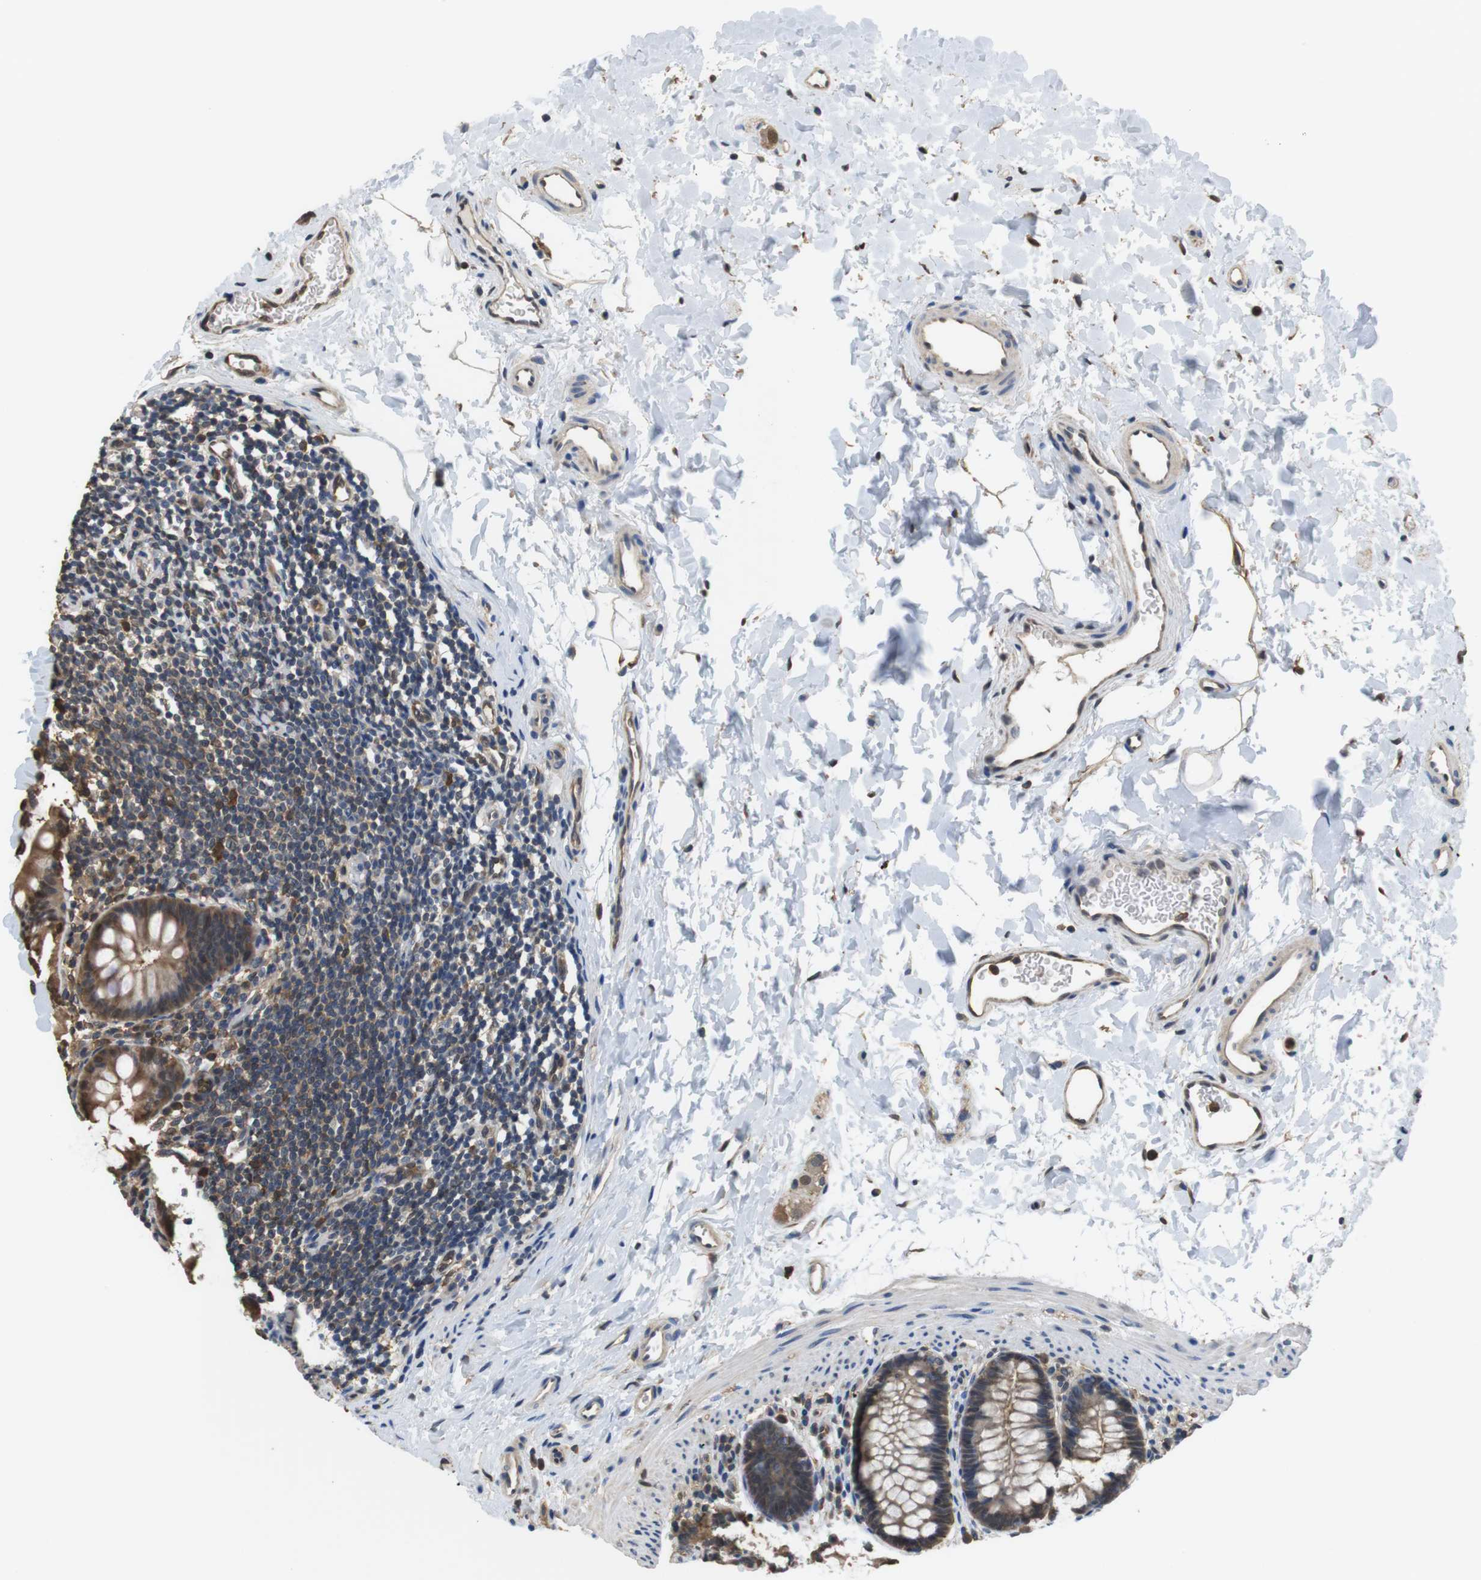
{"staining": {"intensity": "moderate", "quantity": ">75%", "location": "cytoplasmic/membranous"}, "tissue": "rectum", "cell_type": "Glandular cells", "image_type": "normal", "snomed": [{"axis": "morphology", "description": "Normal tissue, NOS"}, {"axis": "topography", "description": "Rectum"}], "caption": "A micrograph of rectum stained for a protein shows moderate cytoplasmic/membranous brown staining in glandular cells. Using DAB (brown) and hematoxylin (blue) stains, captured at high magnification using brightfield microscopy.", "gene": "LDHA", "patient": {"sex": "female", "age": 24}}